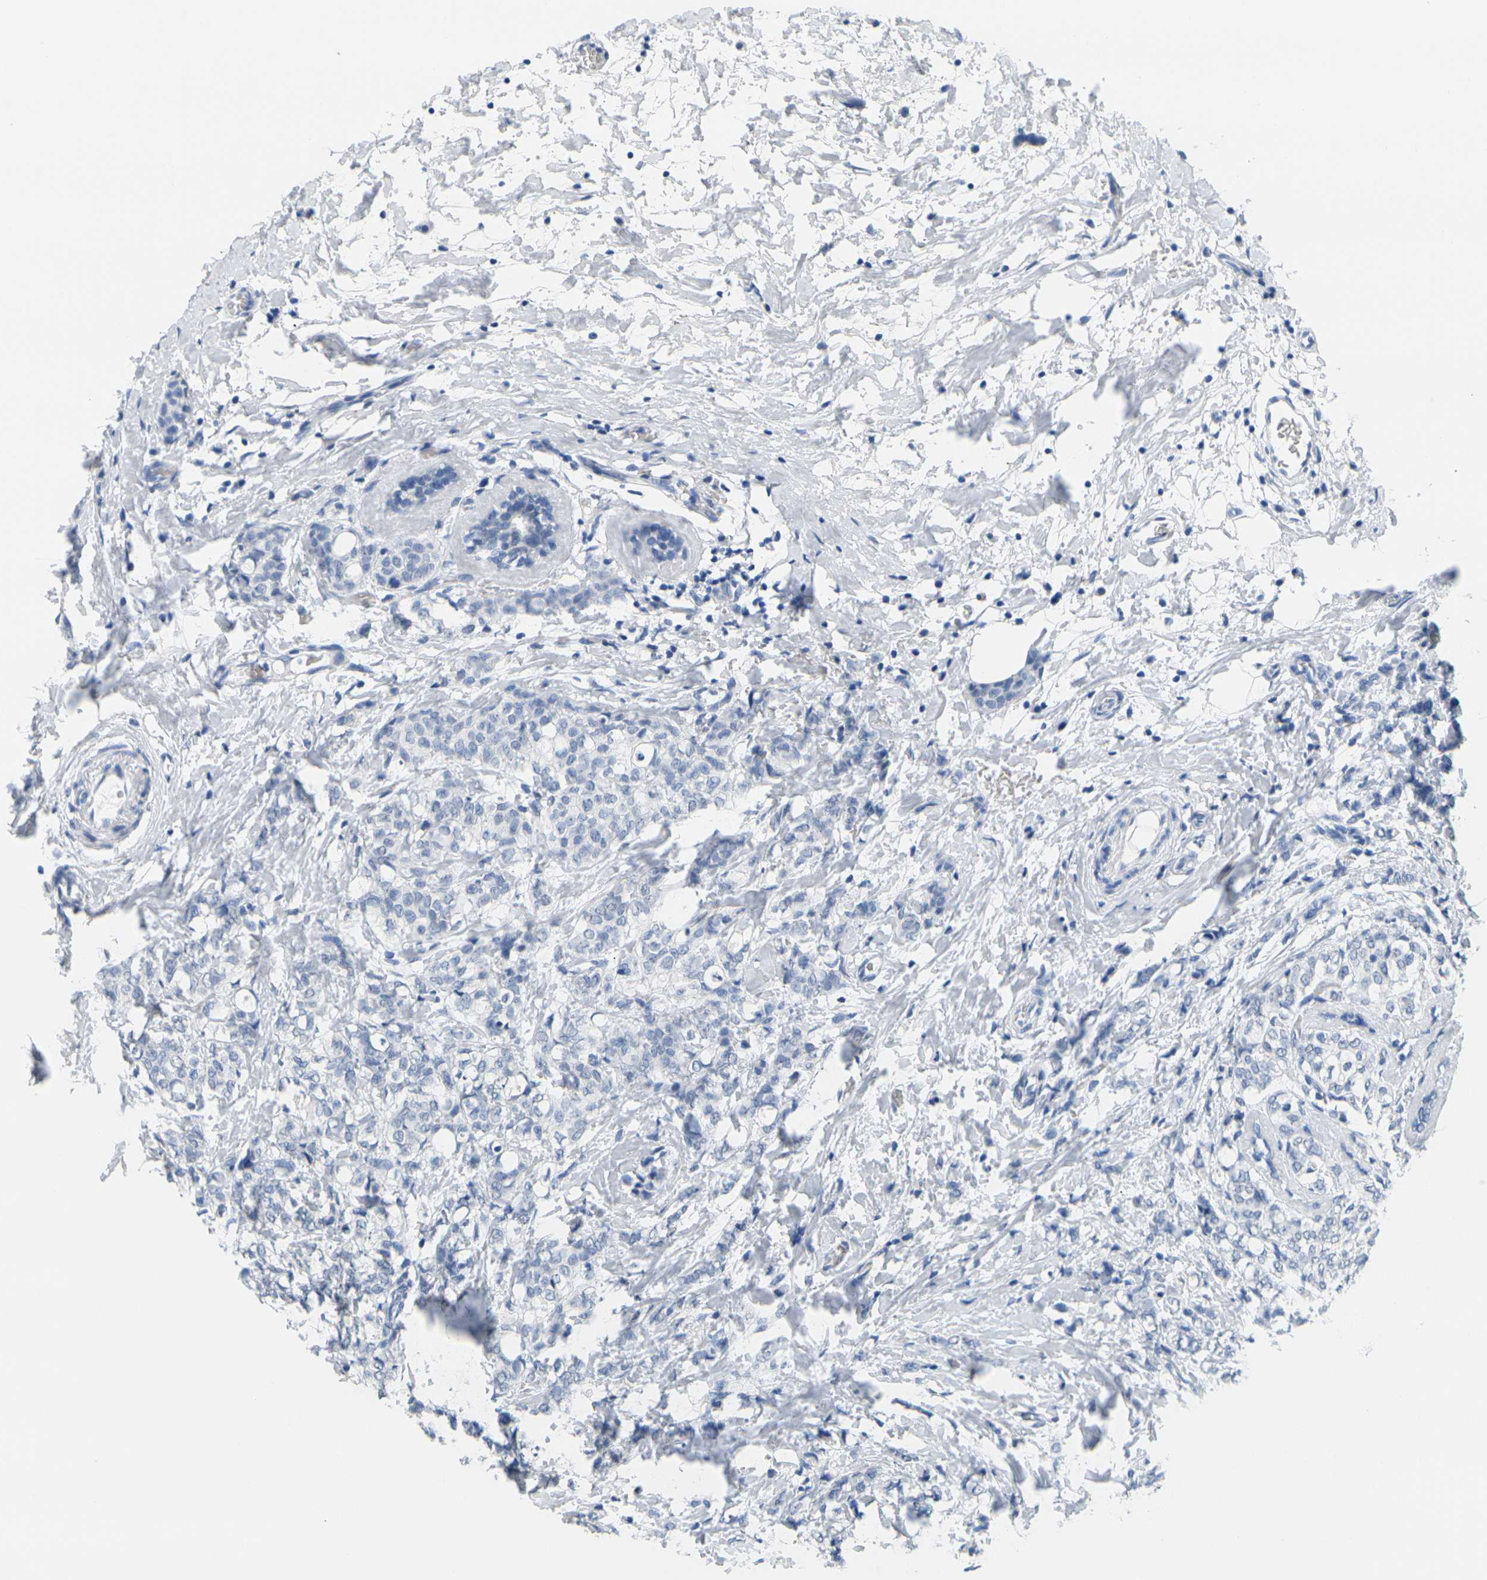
{"staining": {"intensity": "negative", "quantity": "none", "location": "none"}, "tissue": "breast cancer", "cell_type": "Tumor cells", "image_type": "cancer", "snomed": [{"axis": "morphology", "description": "Lobular carcinoma"}, {"axis": "topography", "description": "Breast"}], "caption": "Tumor cells show no significant staining in breast cancer (lobular carcinoma).", "gene": "CTAG1A", "patient": {"sex": "female", "age": 60}}